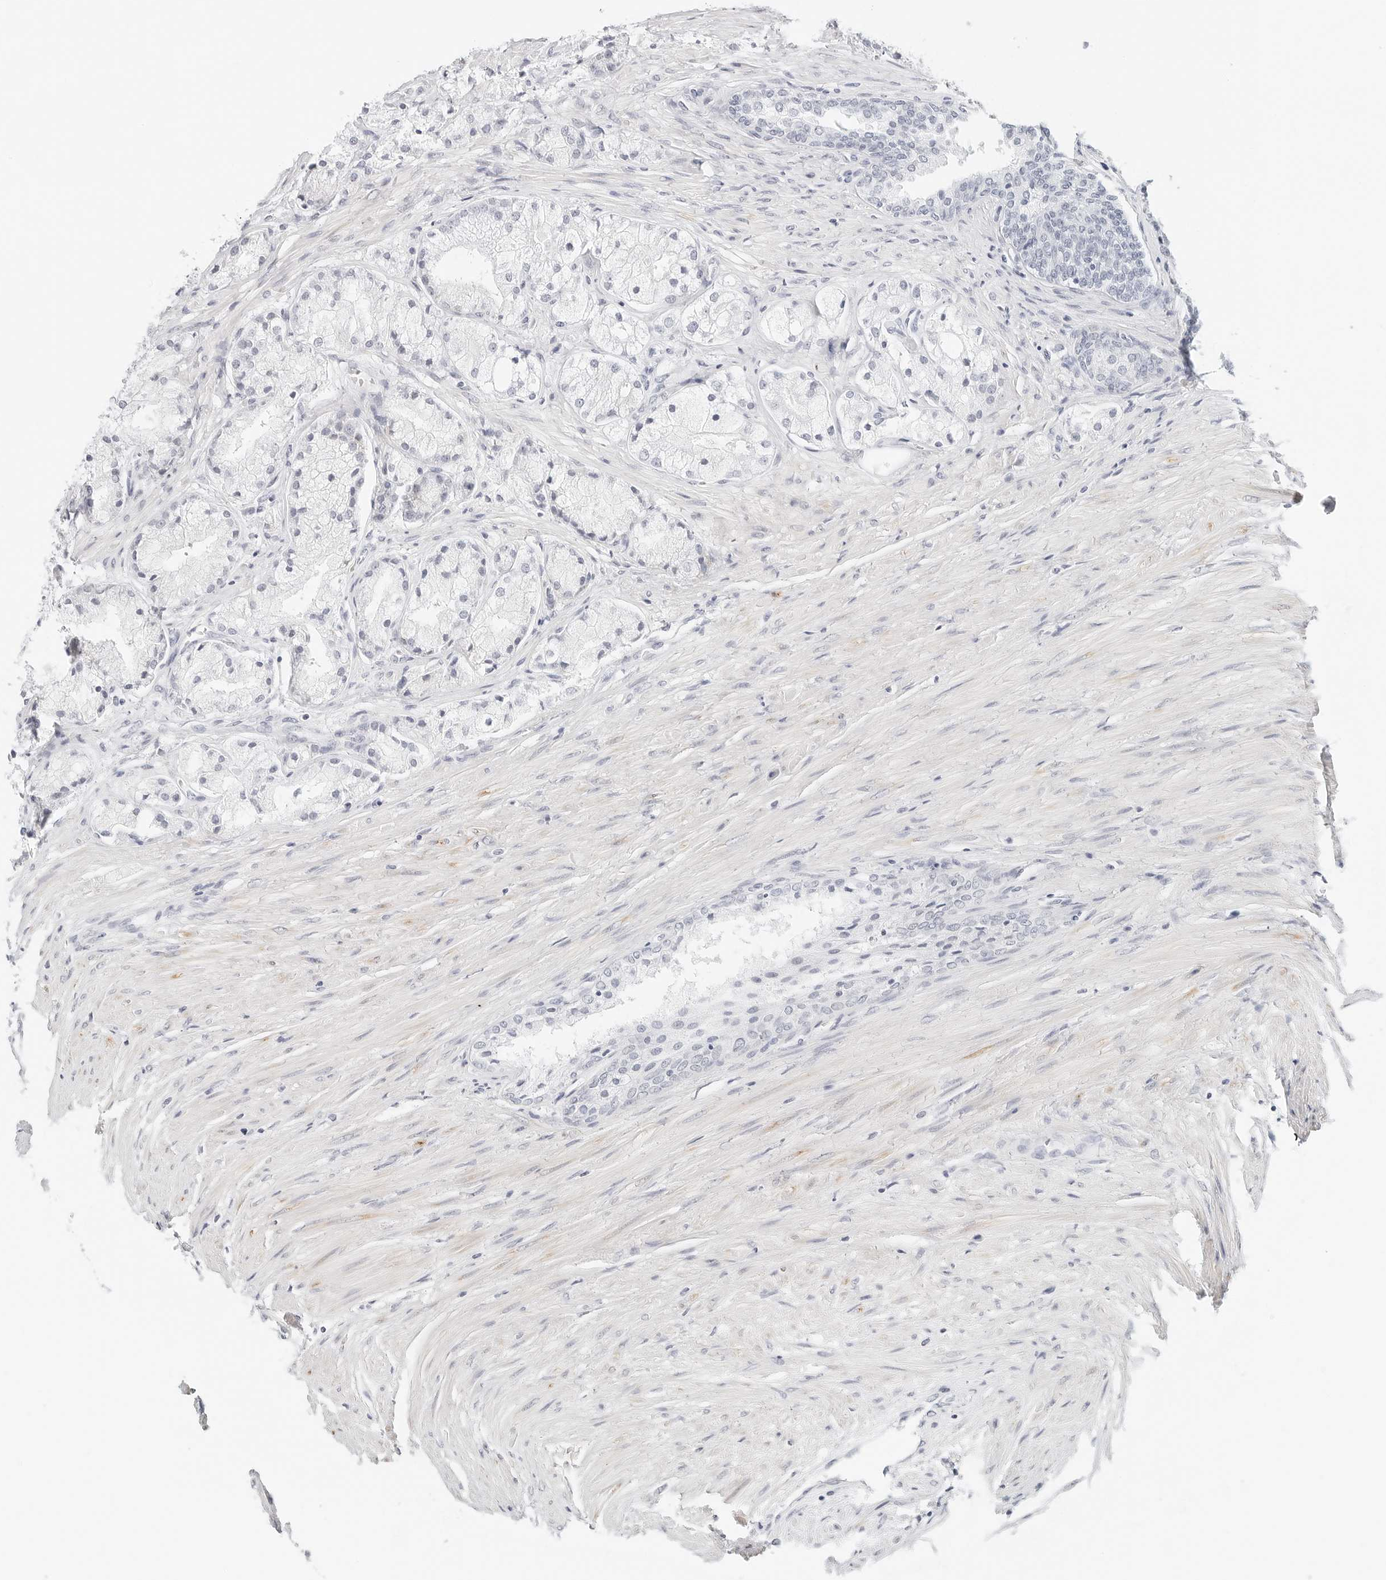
{"staining": {"intensity": "negative", "quantity": "none", "location": "none"}, "tissue": "prostate cancer", "cell_type": "Tumor cells", "image_type": "cancer", "snomed": [{"axis": "morphology", "description": "Adenocarcinoma, High grade"}, {"axis": "topography", "description": "Prostate"}], "caption": "A high-resolution micrograph shows IHC staining of prostate high-grade adenocarcinoma, which reveals no significant staining in tumor cells.", "gene": "PARP10", "patient": {"sex": "male", "age": 50}}